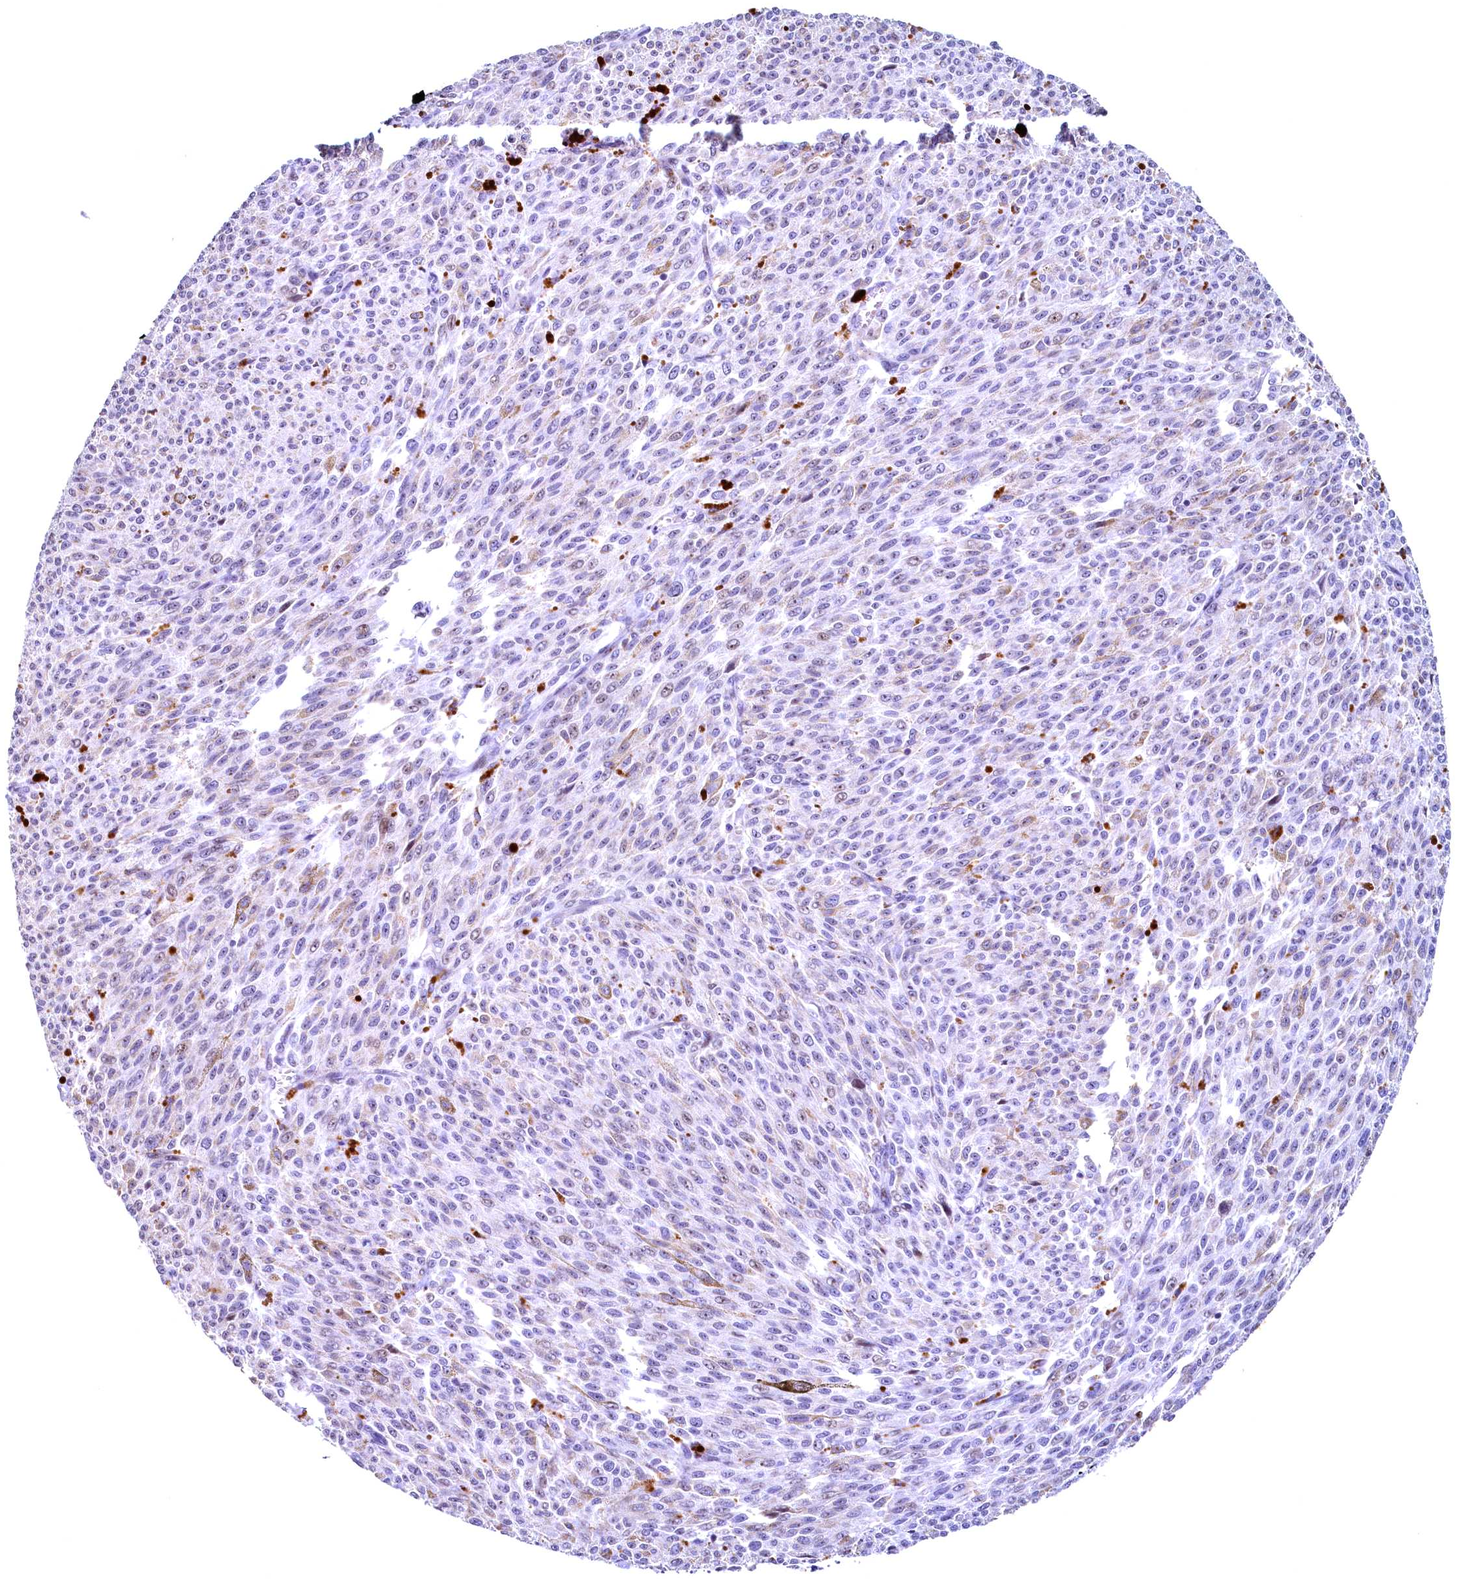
{"staining": {"intensity": "negative", "quantity": "none", "location": "none"}, "tissue": "melanoma", "cell_type": "Tumor cells", "image_type": "cancer", "snomed": [{"axis": "morphology", "description": "Malignant melanoma, NOS"}, {"axis": "topography", "description": "Skin"}], "caption": "Human malignant melanoma stained for a protein using IHC shows no positivity in tumor cells.", "gene": "LATS2", "patient": {"sex": "female", "age": 52}}